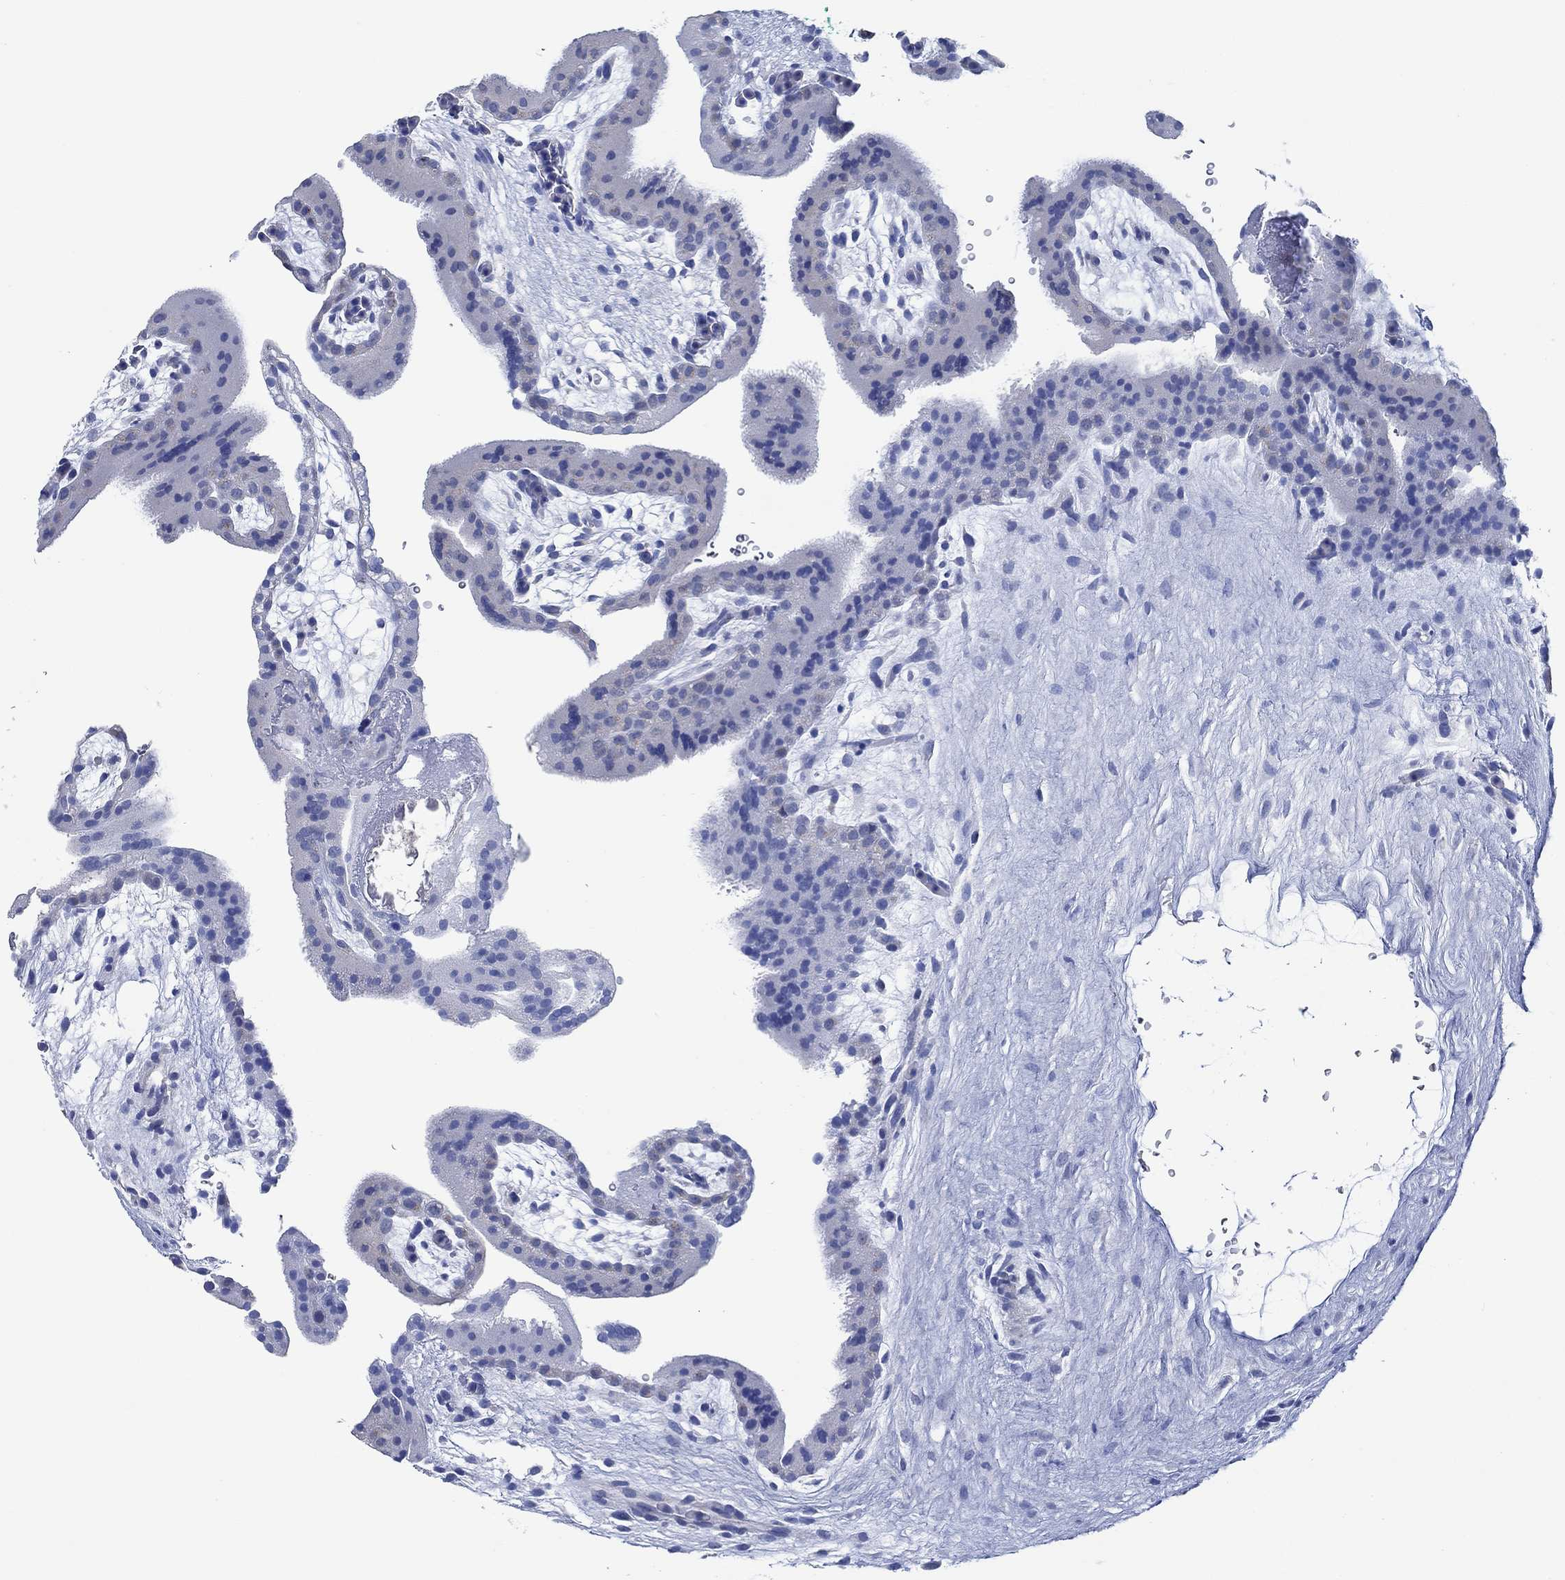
{"staining": {"intensity": "negative", "quantity": "none", "location": "none"}, "tissue": "placenta", "cell_type": "Decidual cells", "image_type": "normal", "snomed": [{"axis": "morphology", "description": "Normal tissue, NOS"}, {"axis": "topography", "description": "Placenta"}], "caption": "Immunohistochemical staining of unremarkable human placenta reveals no significant staining in decidual cells.", "gene": "ZNF671", "patient": {"sex": "female", "age": 19}}